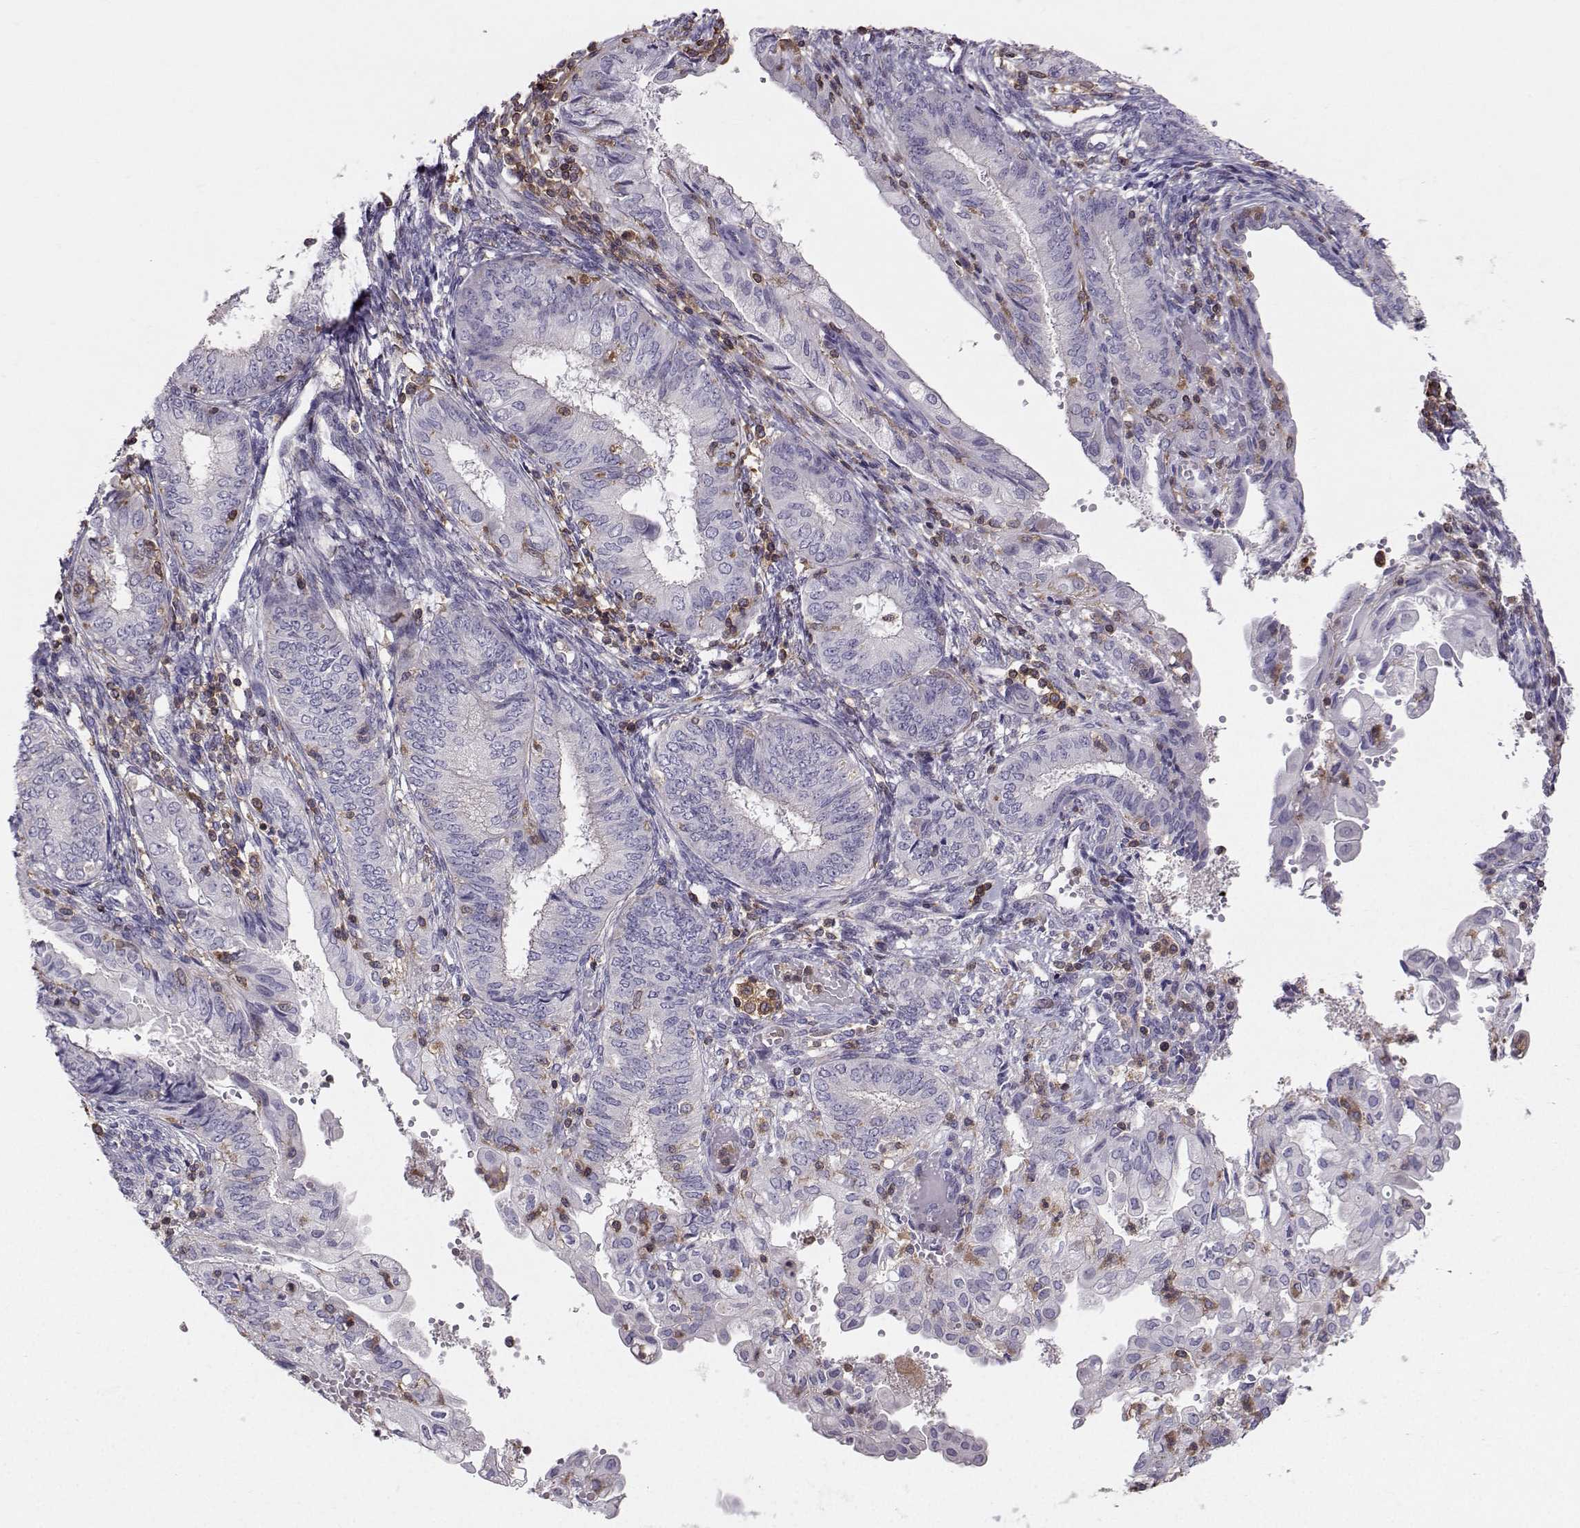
{"staining": {"intensity": "negative", "quantity": "none", "location": "none"}, "tissue": "endometrial cancer", "cell_type": "Tumor cells", "image_type": "cancer", "snomed": [{"axis": "morphology", "description": "Adenocarcinoma, NOS"}, {"axis": "topography", "description": "Endometrium"}], "caption": "Endometrial adenocarcinoma was stained to show a protein in brown. There is no significant staining in tumor cells. (DAB (3,3'-diaminobenzidine) immunohistochemistry with hematoxylin counter stain).", "gene": "ZBTB32", "patient": {"sex": "female", "age": 68}}